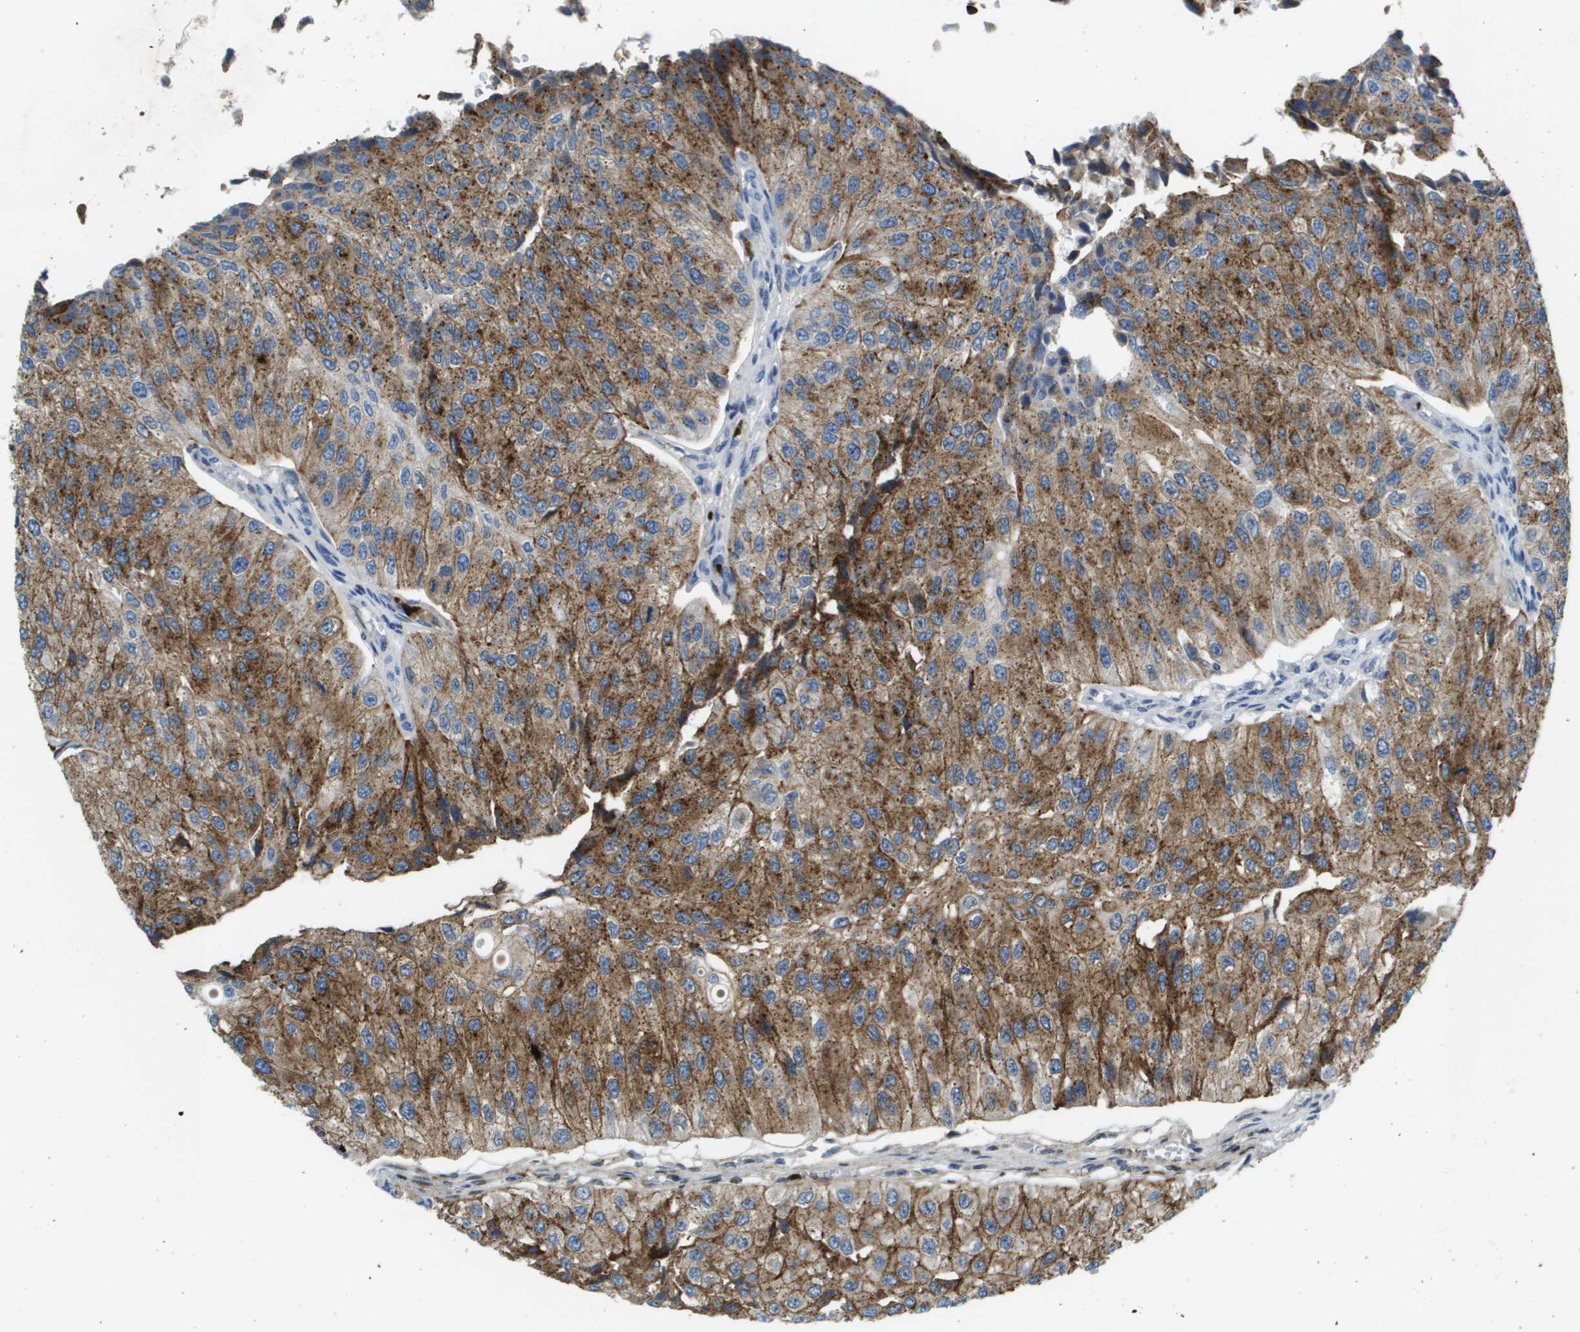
{"staining": {"intensity": "moderate", "quantity": "25%-75%", "location": "cytoplasmic/membranous"}, "tissue": "urothelial cancer", "cell_type": "Tumor cells", "image_type": "cancer", "snomed": [{"axis": "morphology", "description": "Urothelial carcinoma, High grade"}, {"axis": "topography", "description": "Kidney"}, {"axis": "topography", "description": "Urinary bladder"}], "caption": "Immunohistochemistry (DAB (3,3'-diaminobenzidine)) staining of human high-grade urothelial carcinoma demonstrates moderate cytoplasmic/membranous protein expression in about 25%-75% of tumor cells.", "gene": "SDC1", "patient": {"sex": "male", "age": 77}}